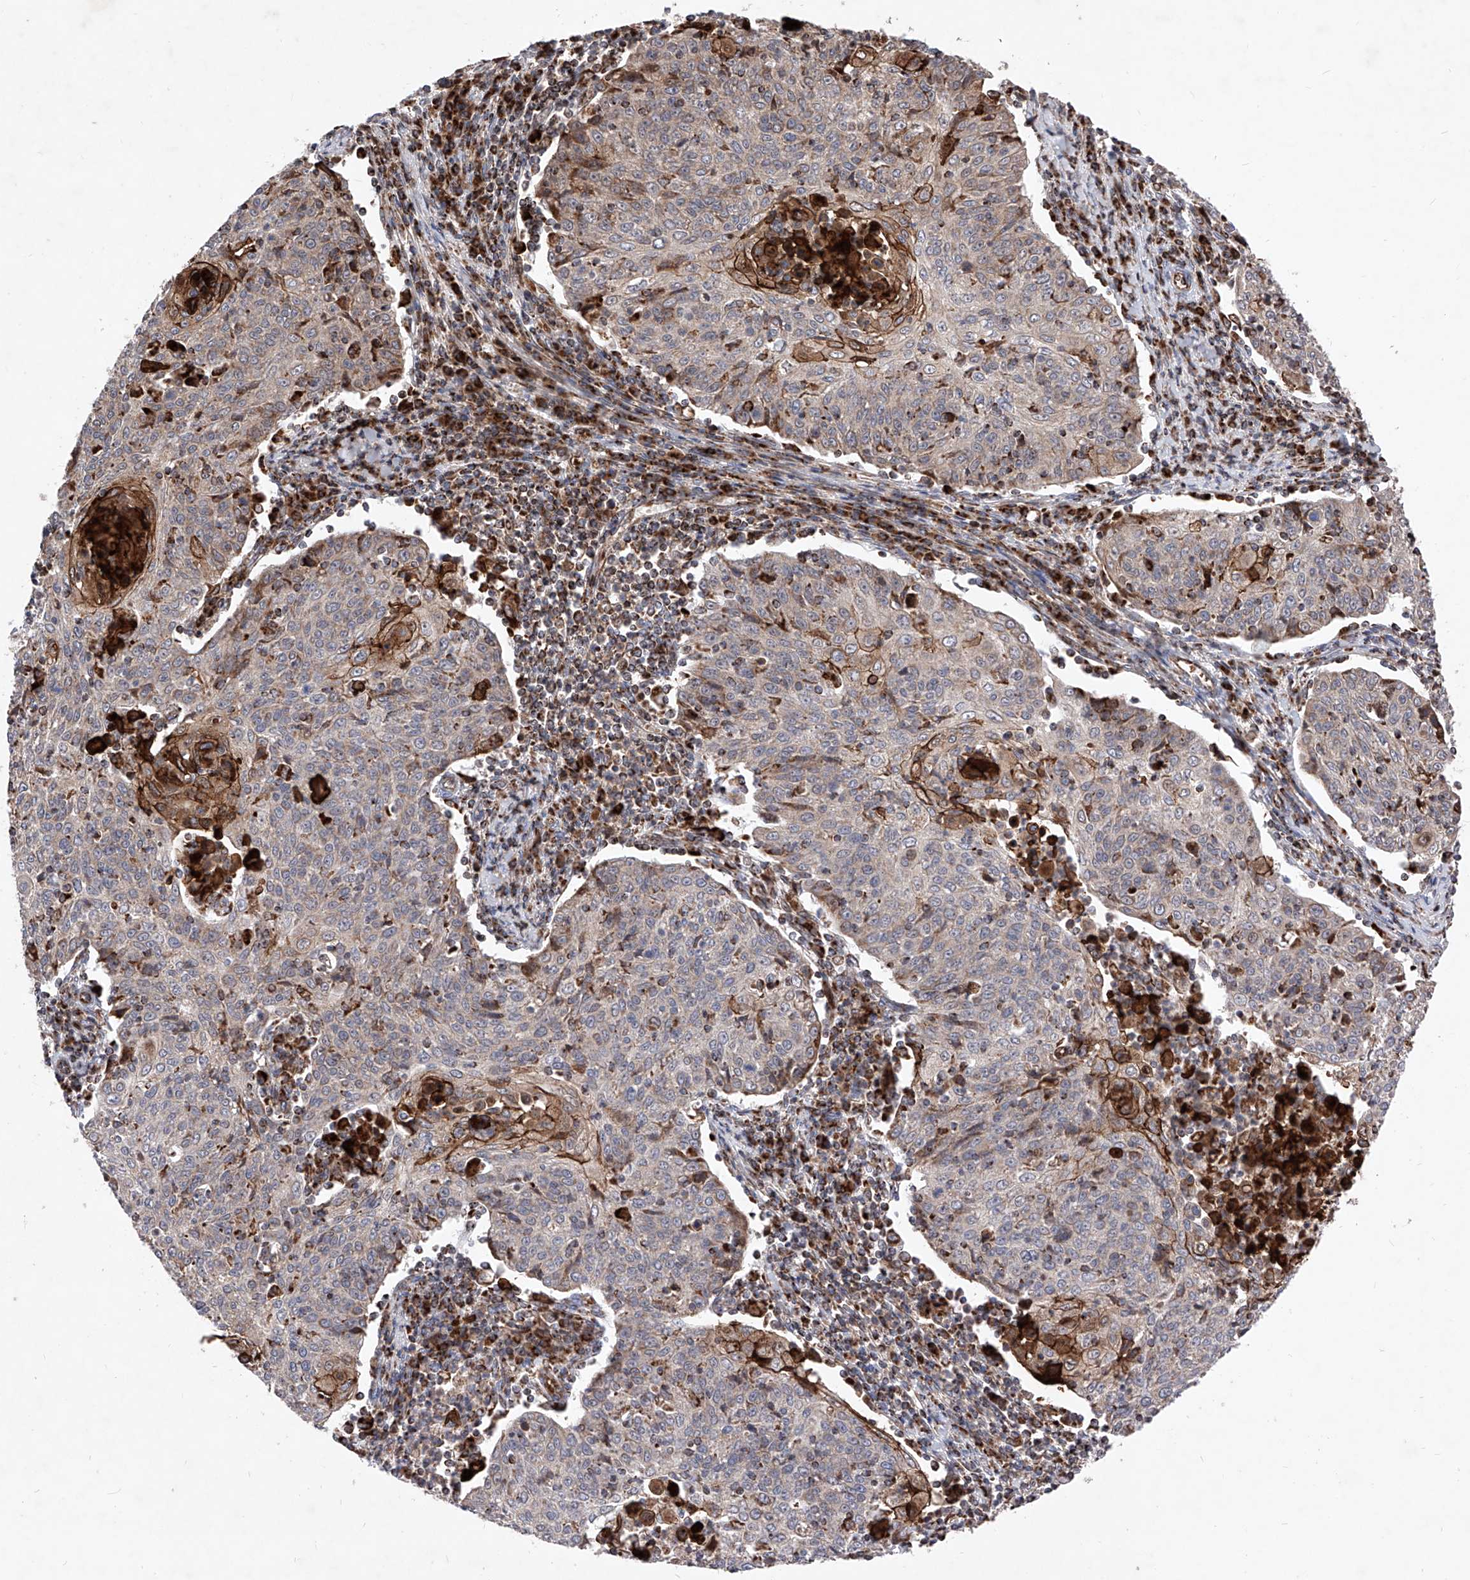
{"staining": {"intensity": "weak", "quantity": ">75%", "location": "cytoplasmic/membranous"}, "tissue": "cervical cancer", "cell_type": "Tumor cells", "image_type": "cancer", "snomed": [{"axis": "morphology", "description": "Squamous cell carcinoma, NOS"}, {"axis": "topography", "description": "Cervix"}], "caption": "Weak cytoplasmic/membranous positivity for a protein is identified in about >75% of tumor cells of squamous cell carcinoma (cervical) using IHC.", "gene": "SEMA6A", "patient": {"sex": "female", "age": 48}}